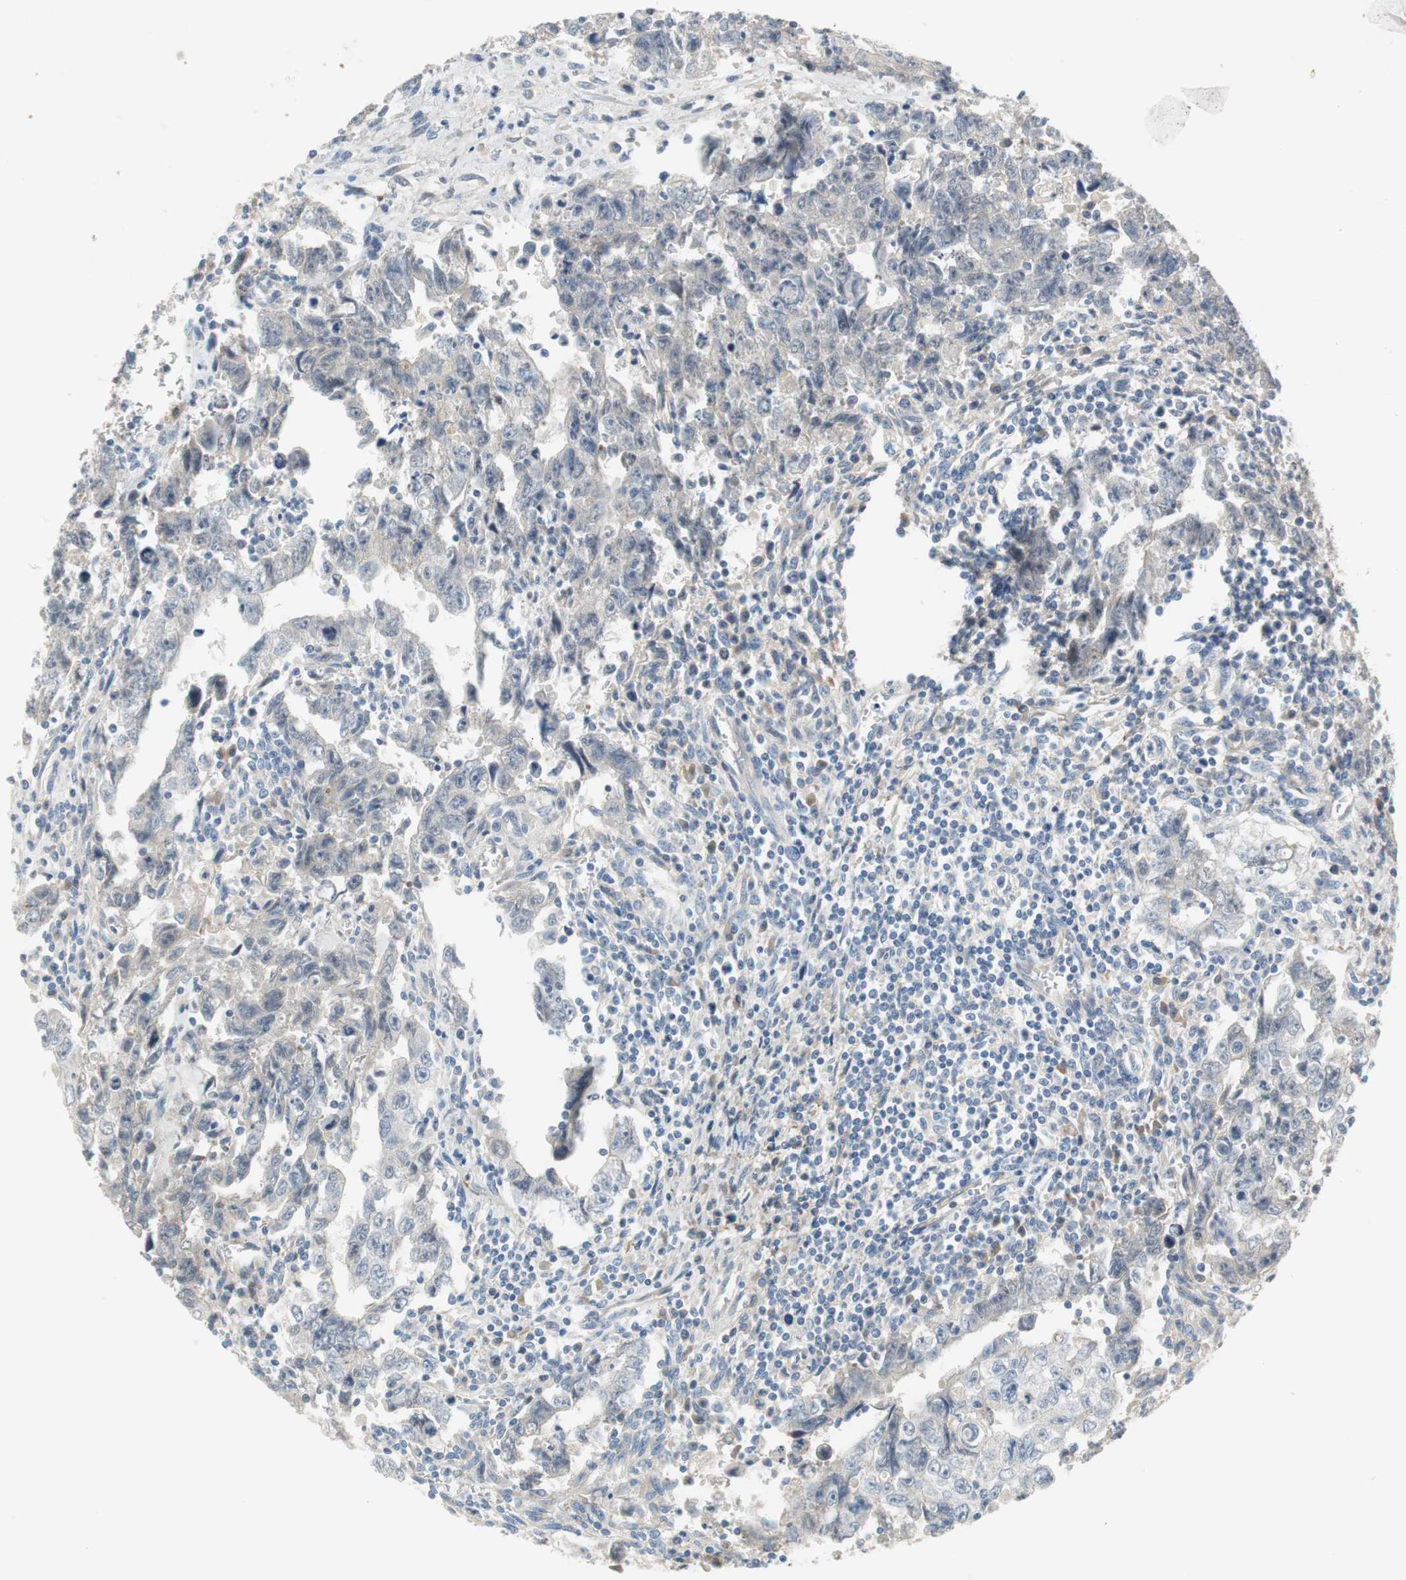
{"staining": {"intensity": "negative", "quantity": "none", "location": "none"}, "tissue": "testis cancer", "cell_type": "Tumor cells", "image_type": "cancer", "snomed": [{"axis": "morphology", "description": "Carcinoma, Embryonal, NOS"}, {"axis": "topography", "description": "Testis"}], "caption": "This is a micrograph of IHC staining of testis embryonal carcinoma, which shows no staining in tumor cells. (IHC, brightfield microscopy, high magnification).", "gene": "COL12A1", "patient": {"sex": "male", "age": 28}}